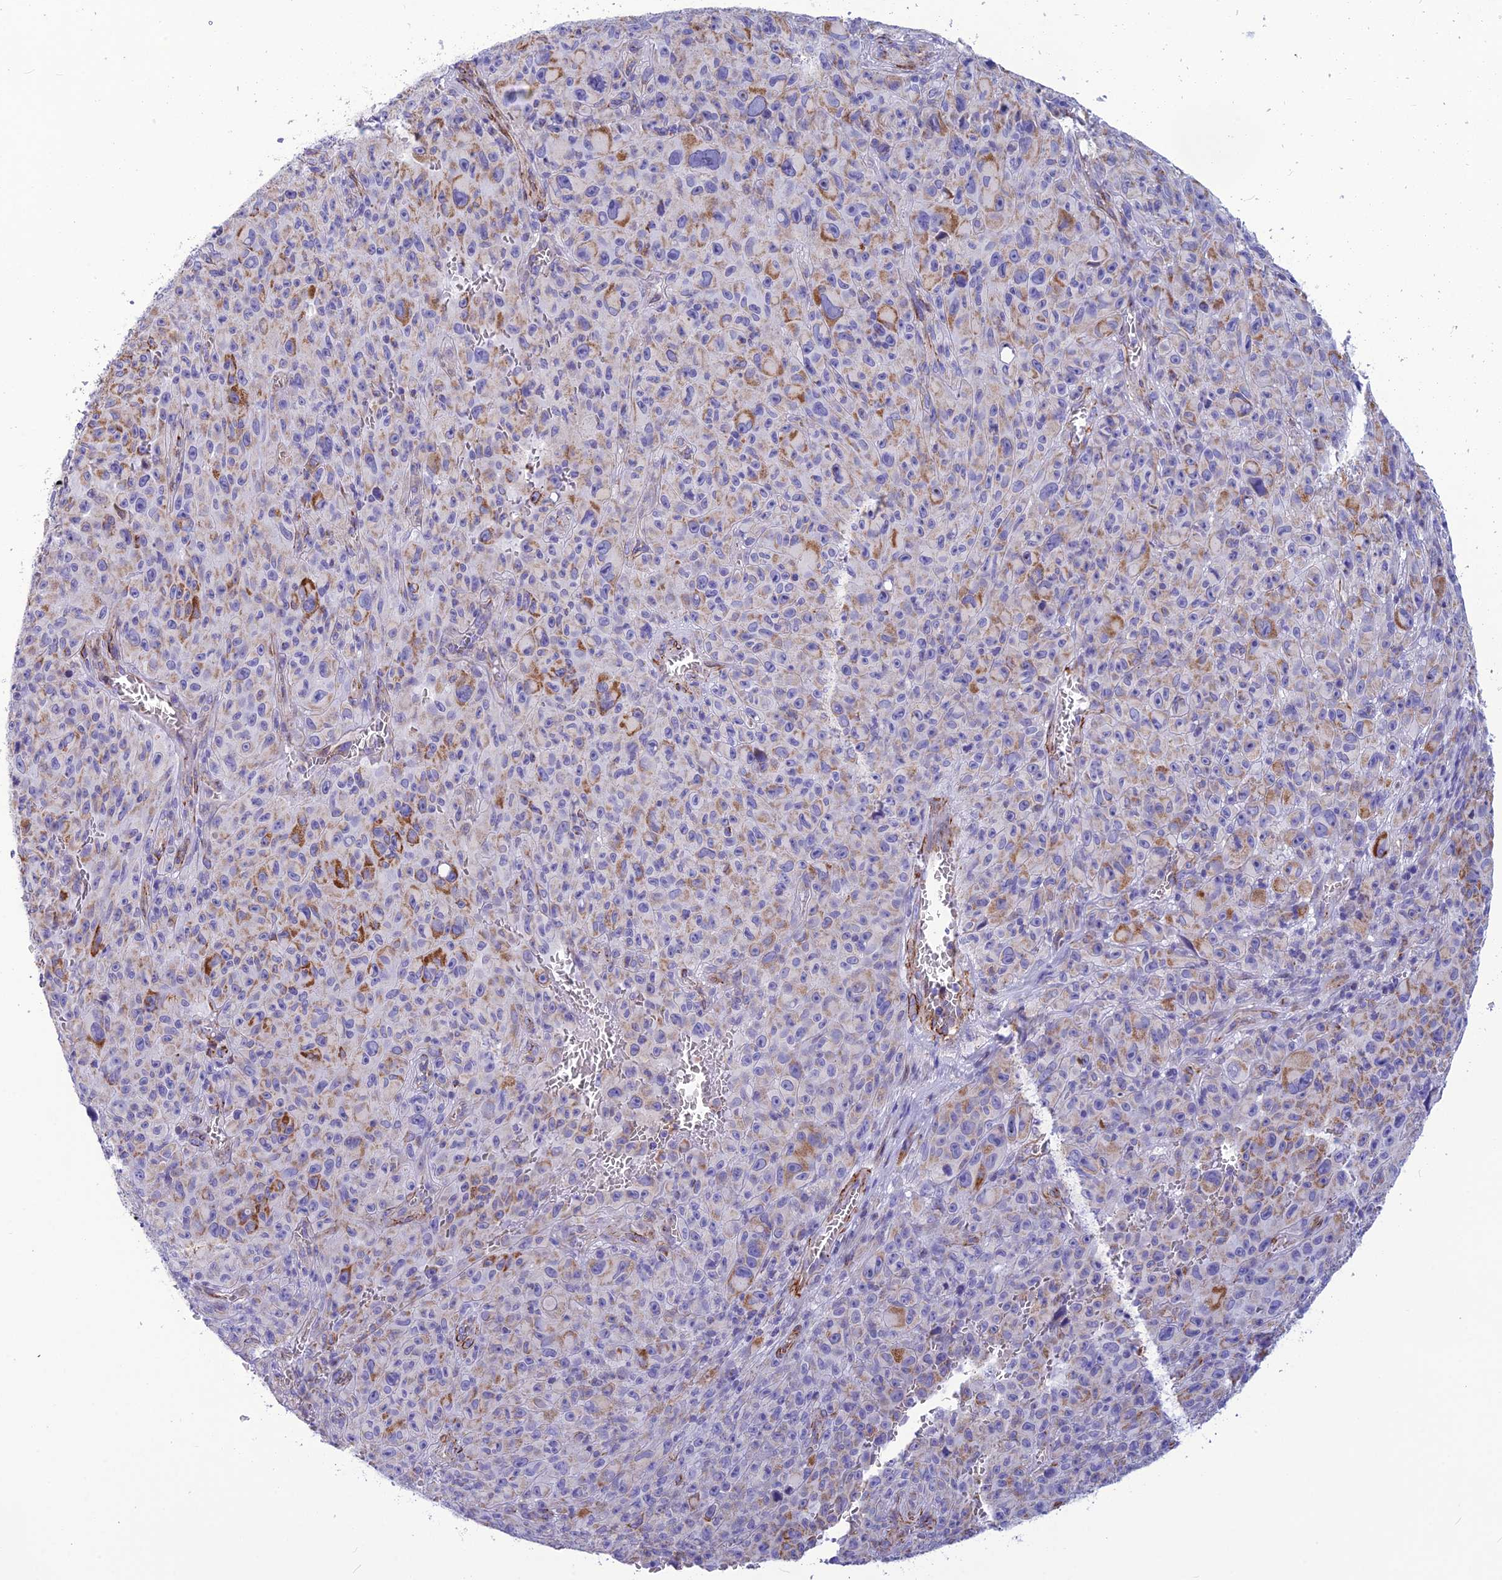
{"staining": {"intensity": "moderate", "quantity": "<25%", "location": "cytoplasmic/membranous"}, "tissue": "melanoma", "cell_type": "Tumor cells", "image_type": "cancer", "snomed": [{"axis": "morphology", "description": "Malignant melanoma, NOS"}, {"axis": "topography", "description": "Skin"}], "caption": "Immunohistochemical staining of malignant melanoma exhibits low levels of moderate cytoplasmic/membranous positivity in approximately <25% of tumor cells.", "gene": "POMGNT1", "patient": {"sex": "female", "age": 82}}